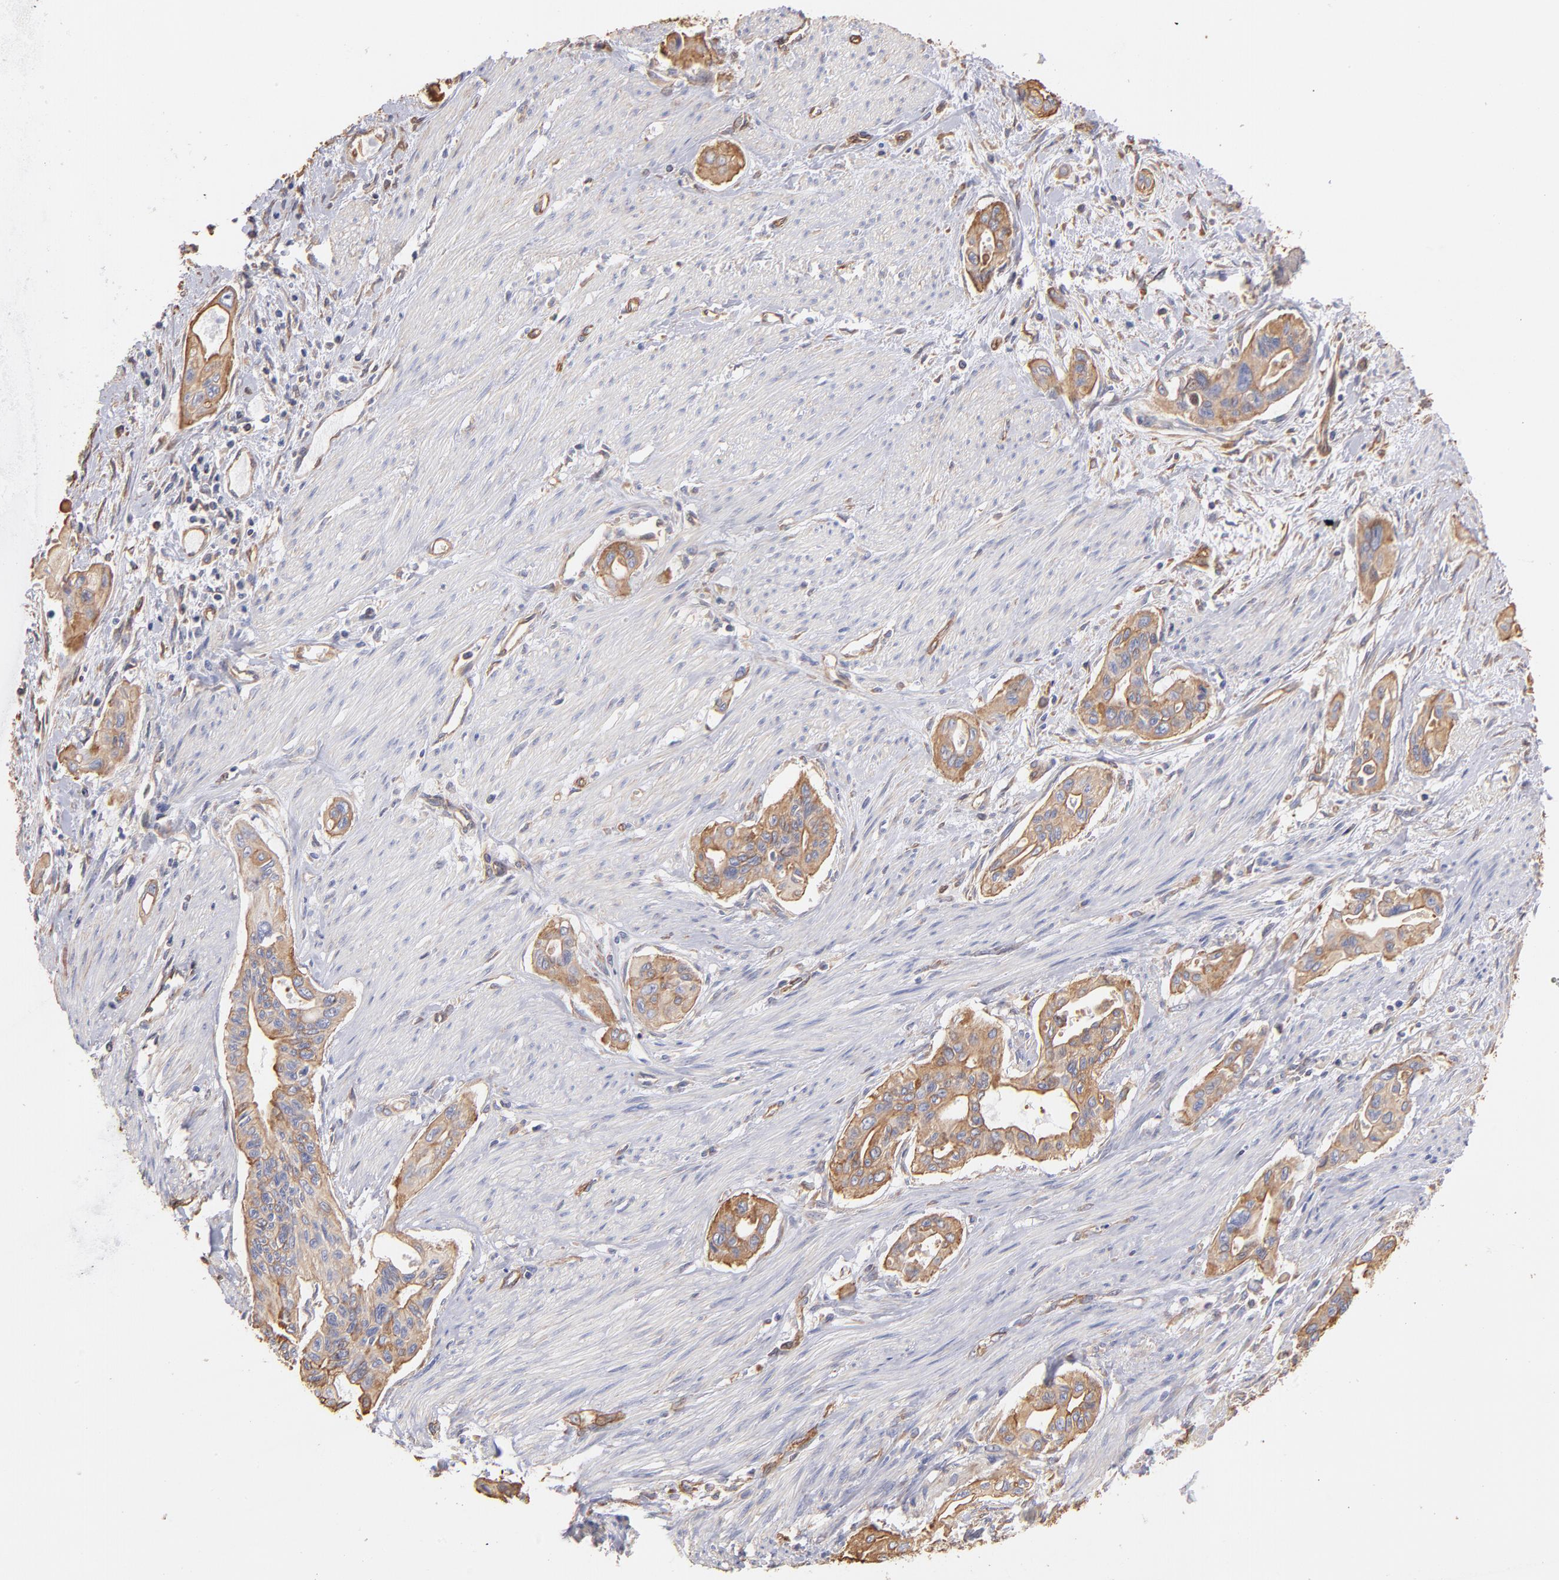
{"staining": {"intensity": "strong", "quantity": ">75%", "location": "cytoplasmic/membranous"}, "tissue": "pancreatic cancer", "cell_type": "Tumor cells", "image_type": "cancer", "snomed": [{"axis": "morphology", "description": "Adenocarcinoma, NOS"}, {"axis": "topography", "description": "Pancreas"}], "caption": "Human pancreatic adenocarcinoma stained with a protein marker reveals strong staining in tumor cells.", "gene": "PLEC", "patient": {"sex": "male", "age": 77}}